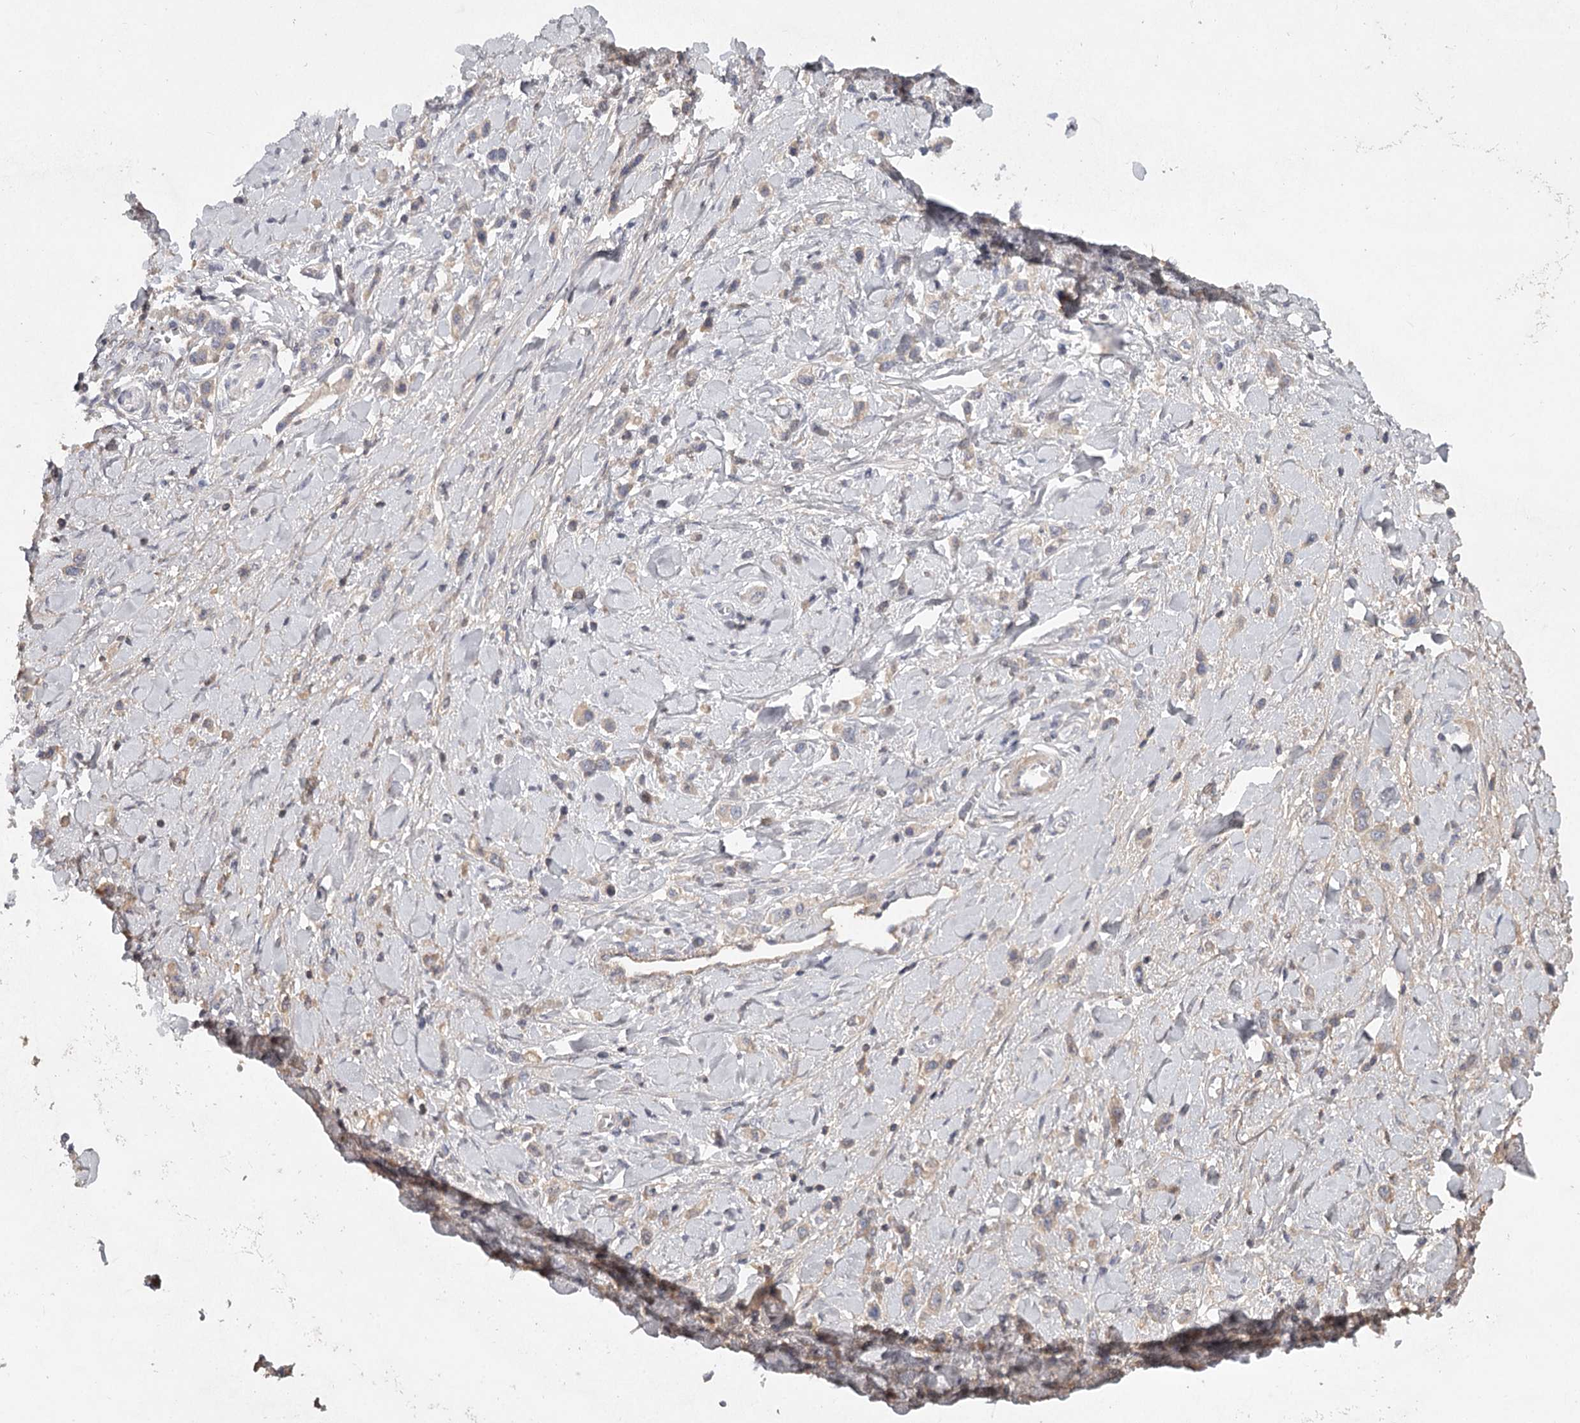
{"staining": {"intensity": "weak", "quantity": "<25%", "location": "cytoplasmic/membranous"}, "tissue": "stomach cancer", "cell_type": "Tumor cells", "image_type": "cancer", "snomed": [{"axis": "morphology", "description": "Normal tissue, NOS"}, {"axis": "morphology", "description": "Adenocarcinoma, NOS"}, {"axis": "topography", "description": "Stomach, upper"}, {"axis": "topography", "description": "Stomach"}], "caption": "Tumor cells show no significant expression in stomach adenocarcinoma.", "gene": "DHRS9", "patient": {"sex": "female", "age": 65}}